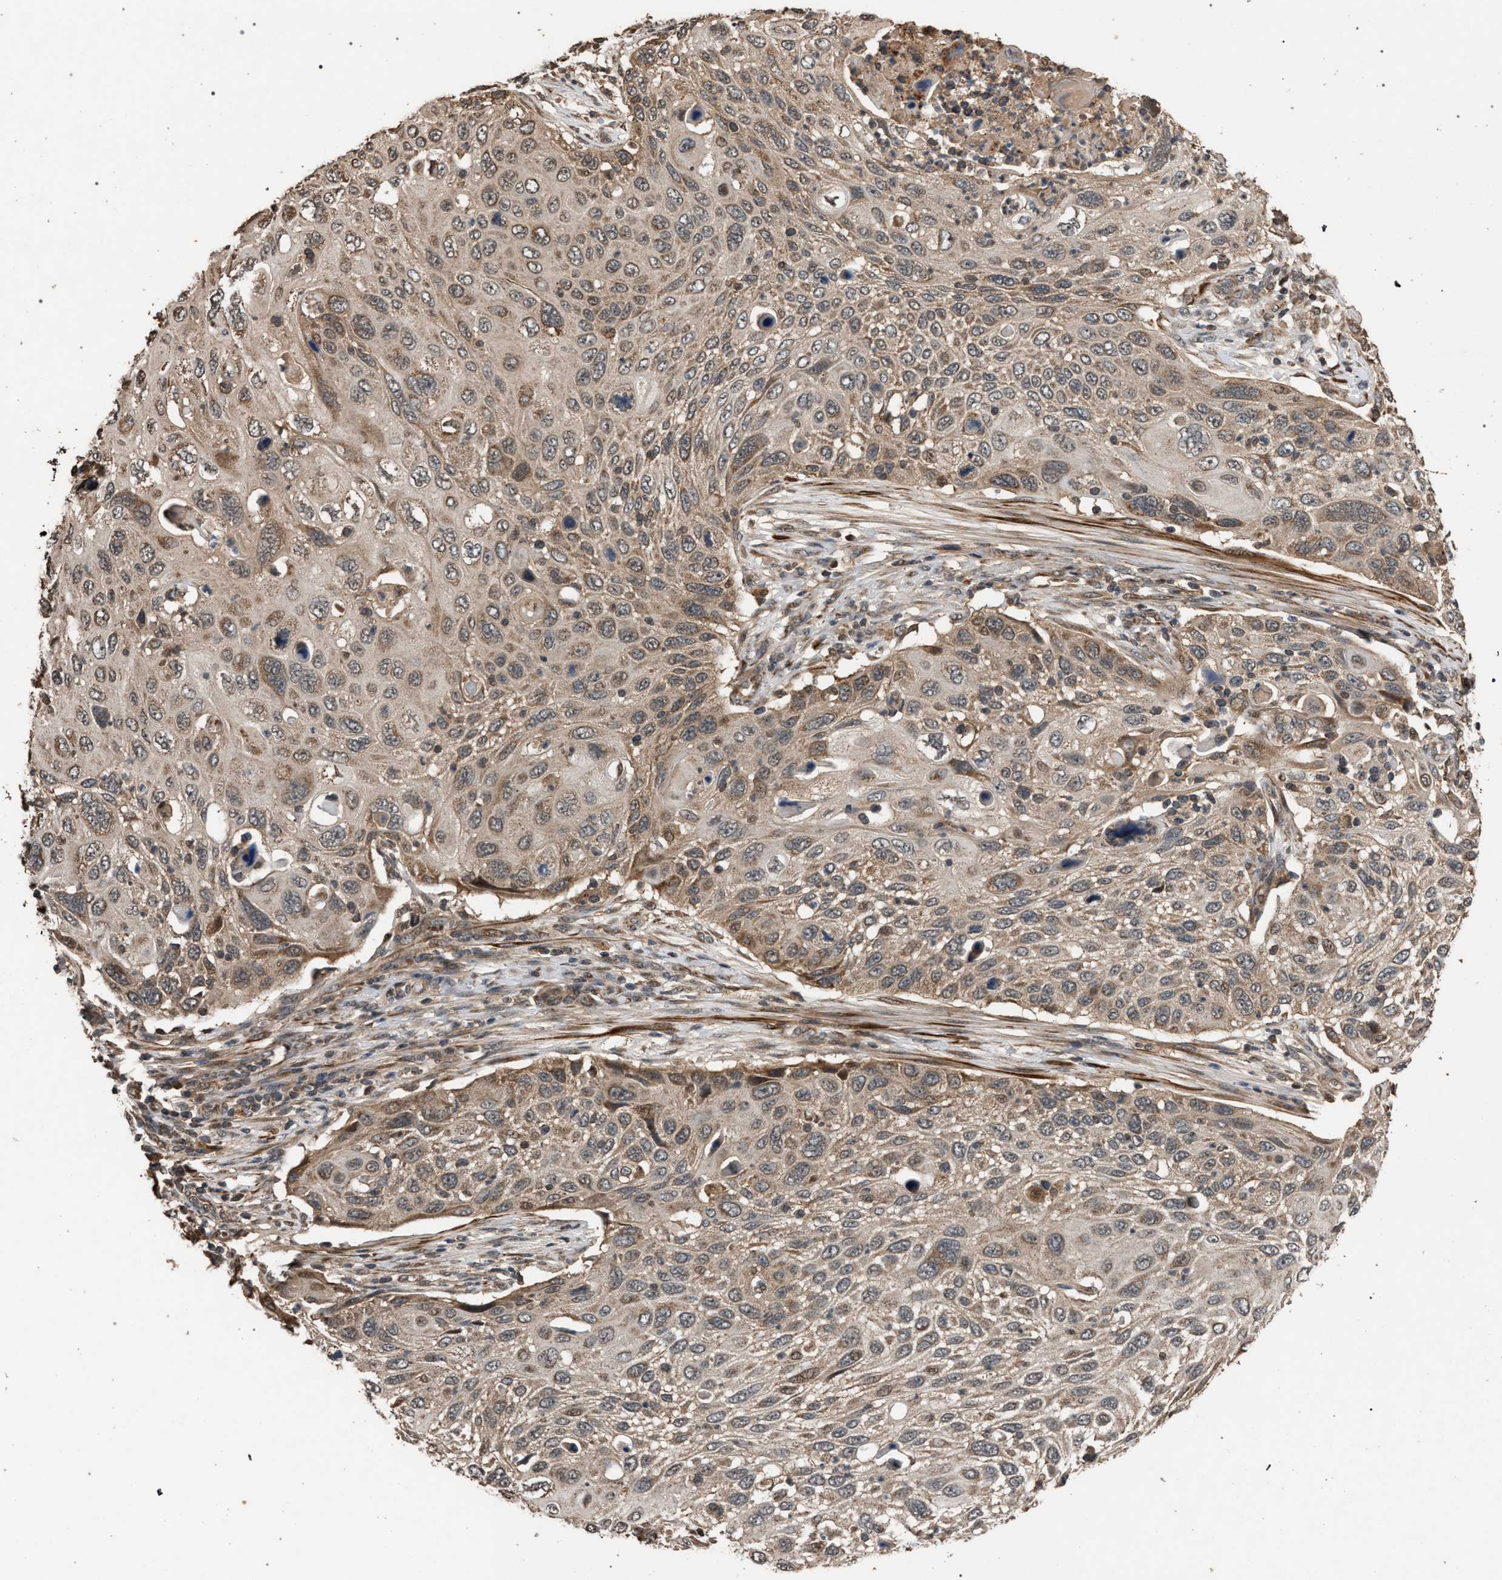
{"staining": {"intensity": "weak", "quantity": ">75%", "location": "cytoplasmic/membranous"}, "tissue": "cervical cancer", "cell_type": "Tumor cells", "image_type": "cancer", "snomed": [{"axis": "morphology", "description": "Squamous cell carcinoma, NOS"}, {"axis": "topography", "description": "Cervix"}], "caption": "Immunohistochemistry (IHC) staining of squamous cell carcinoma (cervical), which exhibits low levels of weak cytoplasmic/membranous positivity in about >75% of tumor cells indicating weak cytoplasmic/membranous protein expression. The staining was performed using DAB (brown) for protein detection and nuclei were counterstained in hematoxylin (blue).", "gene": "NAA35", "patient": {"sex": "female", "age": 70}}